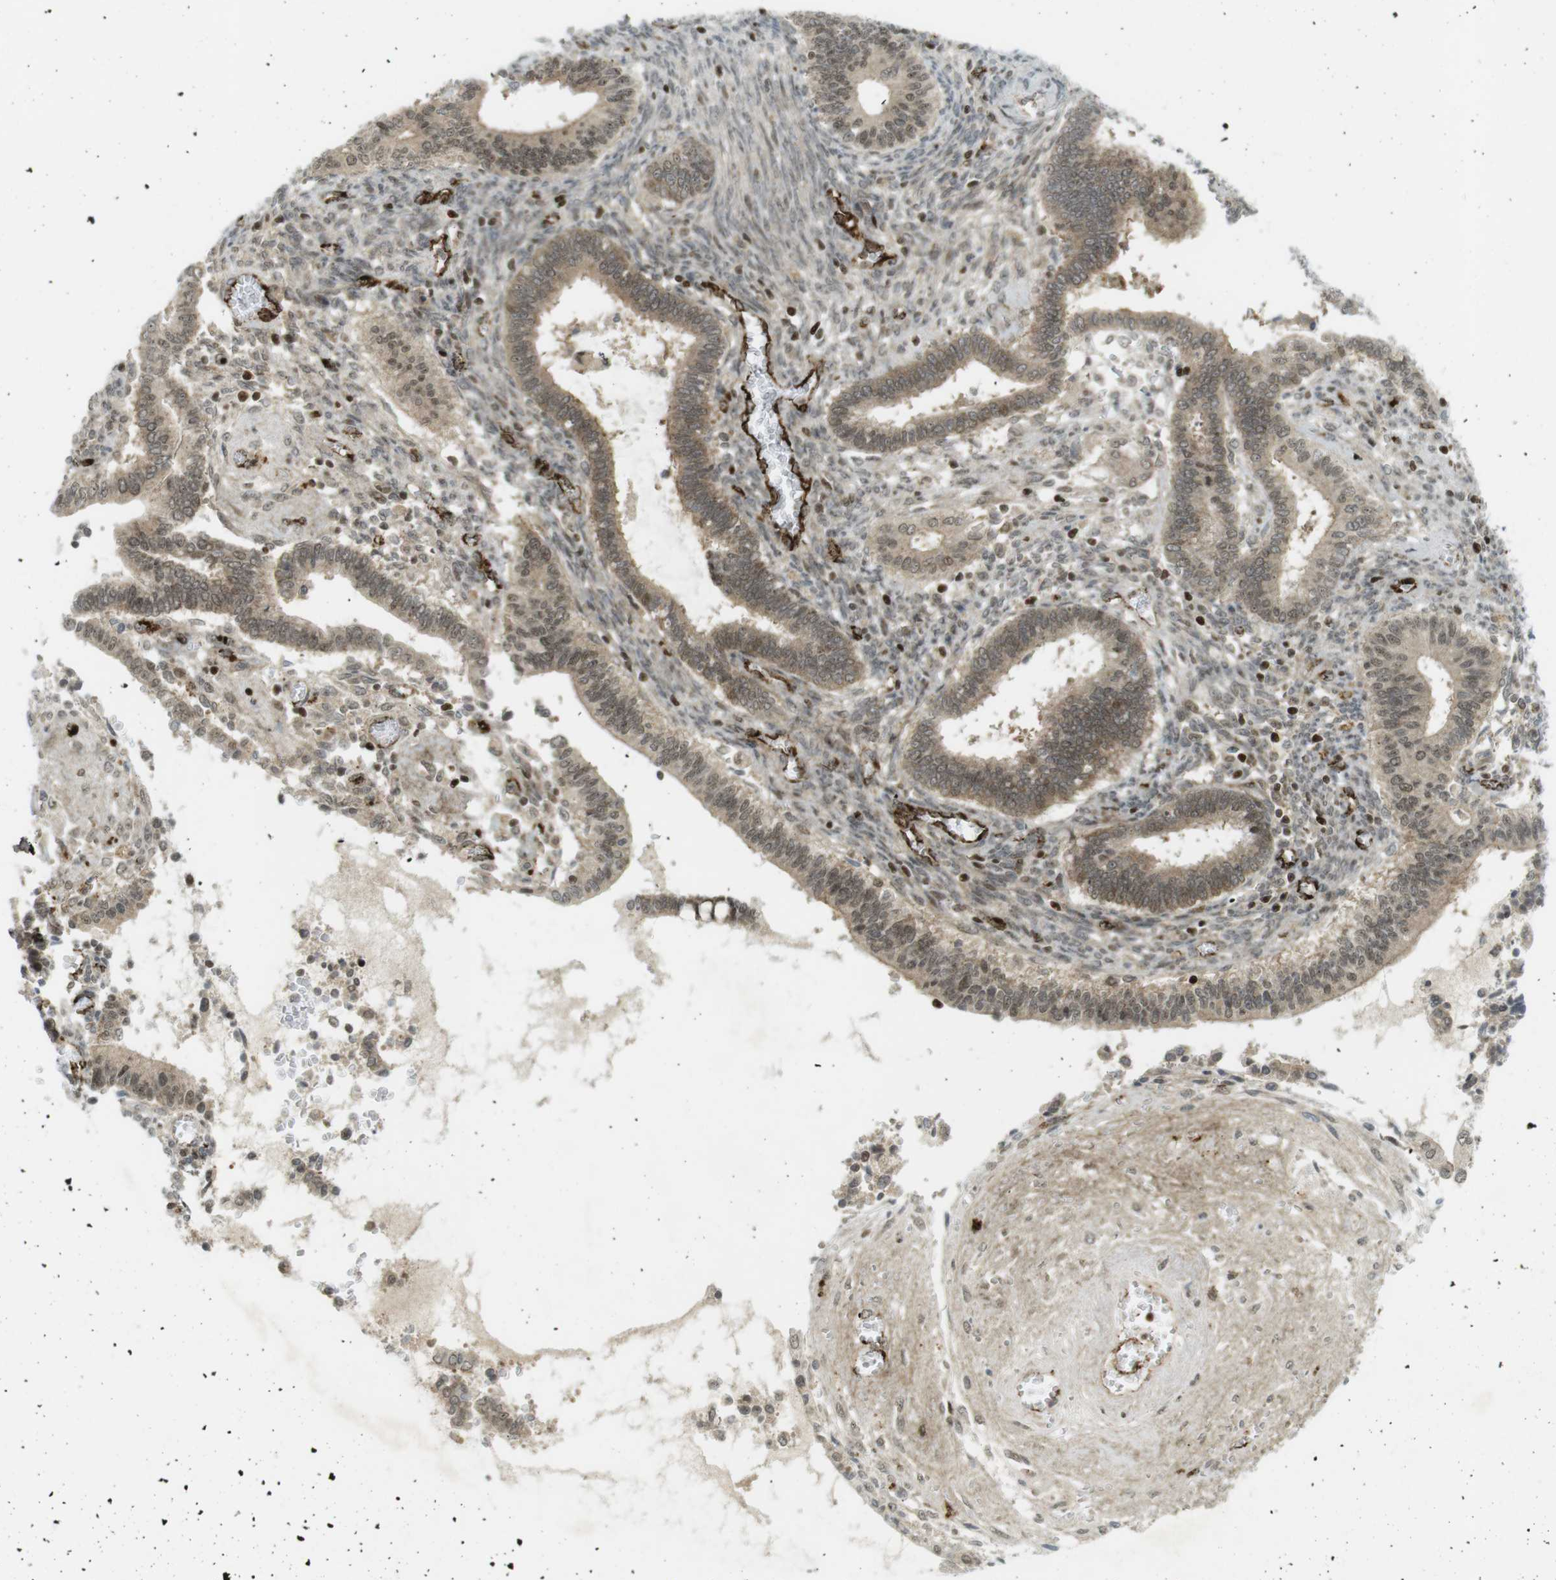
{"staining": {"intensity": "moderate", "quantity": ">75%", "location": "cytoplasmic/membranous,nuclear"}, "tissue": "cervical cancer", "cell_type": "Tumor cells", "image_type": "cancer", "snomed": [{"axis": "morphology", "description": "Adenocarcinoma, NOS"}, {"axis": "topography", "description": "Cervix"}], "caption": "The micrograph shows staining of adenocarcinoma (cervical), revealing moderate cytoplasmic/membranous and nuclear protein positivity (brown color) within tumor cells.", "gene": "PPP1R13B", "patient": {"sex": "female", "age": 44}}